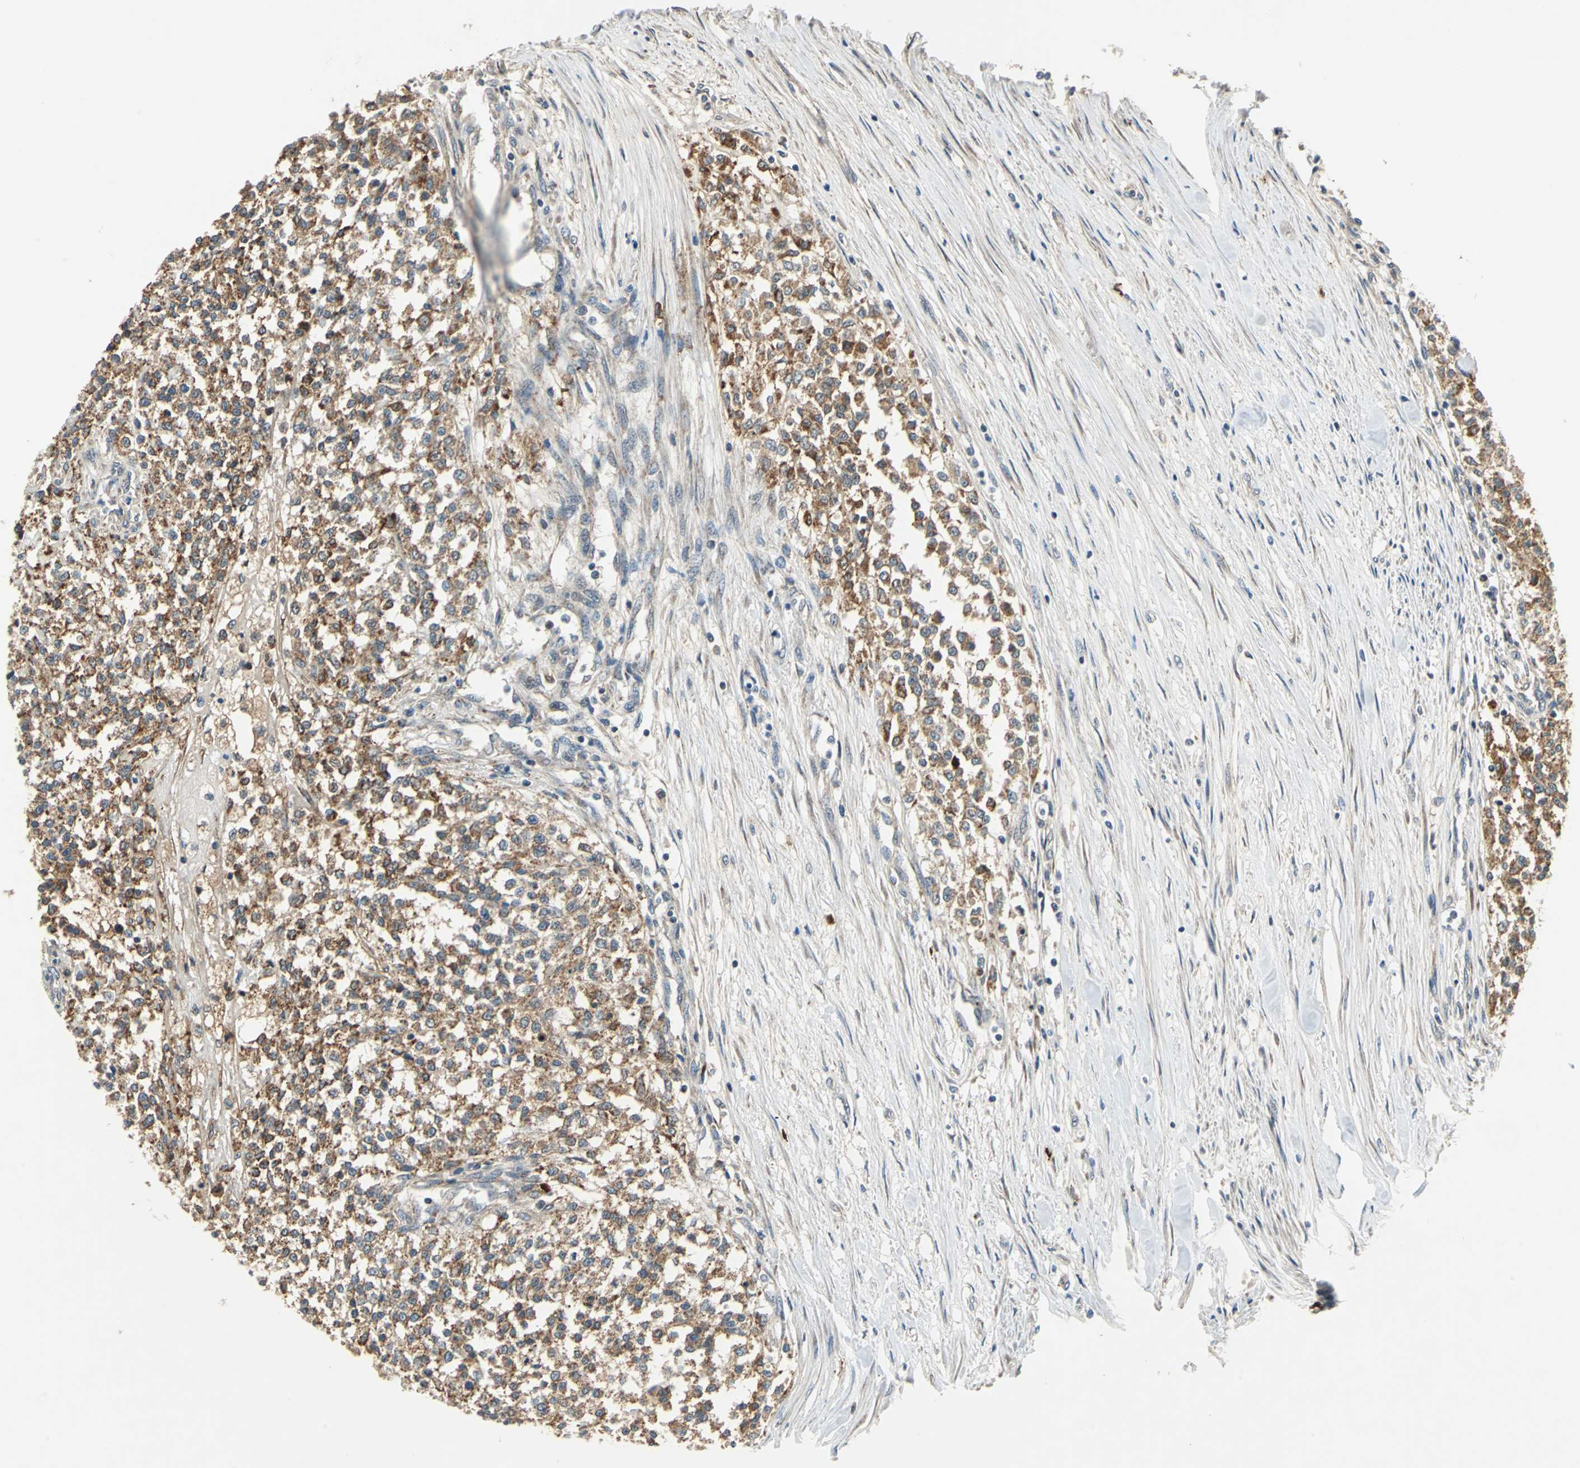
{"staining": {"intensity": "moderate", "quantity": ">75%", "location": "cytoplasmic/membranous"}, "tissue": "testis cancer", "cell_type": "Tumor cells", "image_type": "cancer", "snomed": [{"axis": "morphology", "description": "Seminoma, NOS"}, {"axis": "topography", "description": "Testis"}], "caption": "IHC of testis cancer (seminoma) shows medium levels of moderate cytoplasmic/membranous expression in about >75% of tumor cells.", "gene": "SLC19A2", "patient": {"sex": "male", "age": 59}}